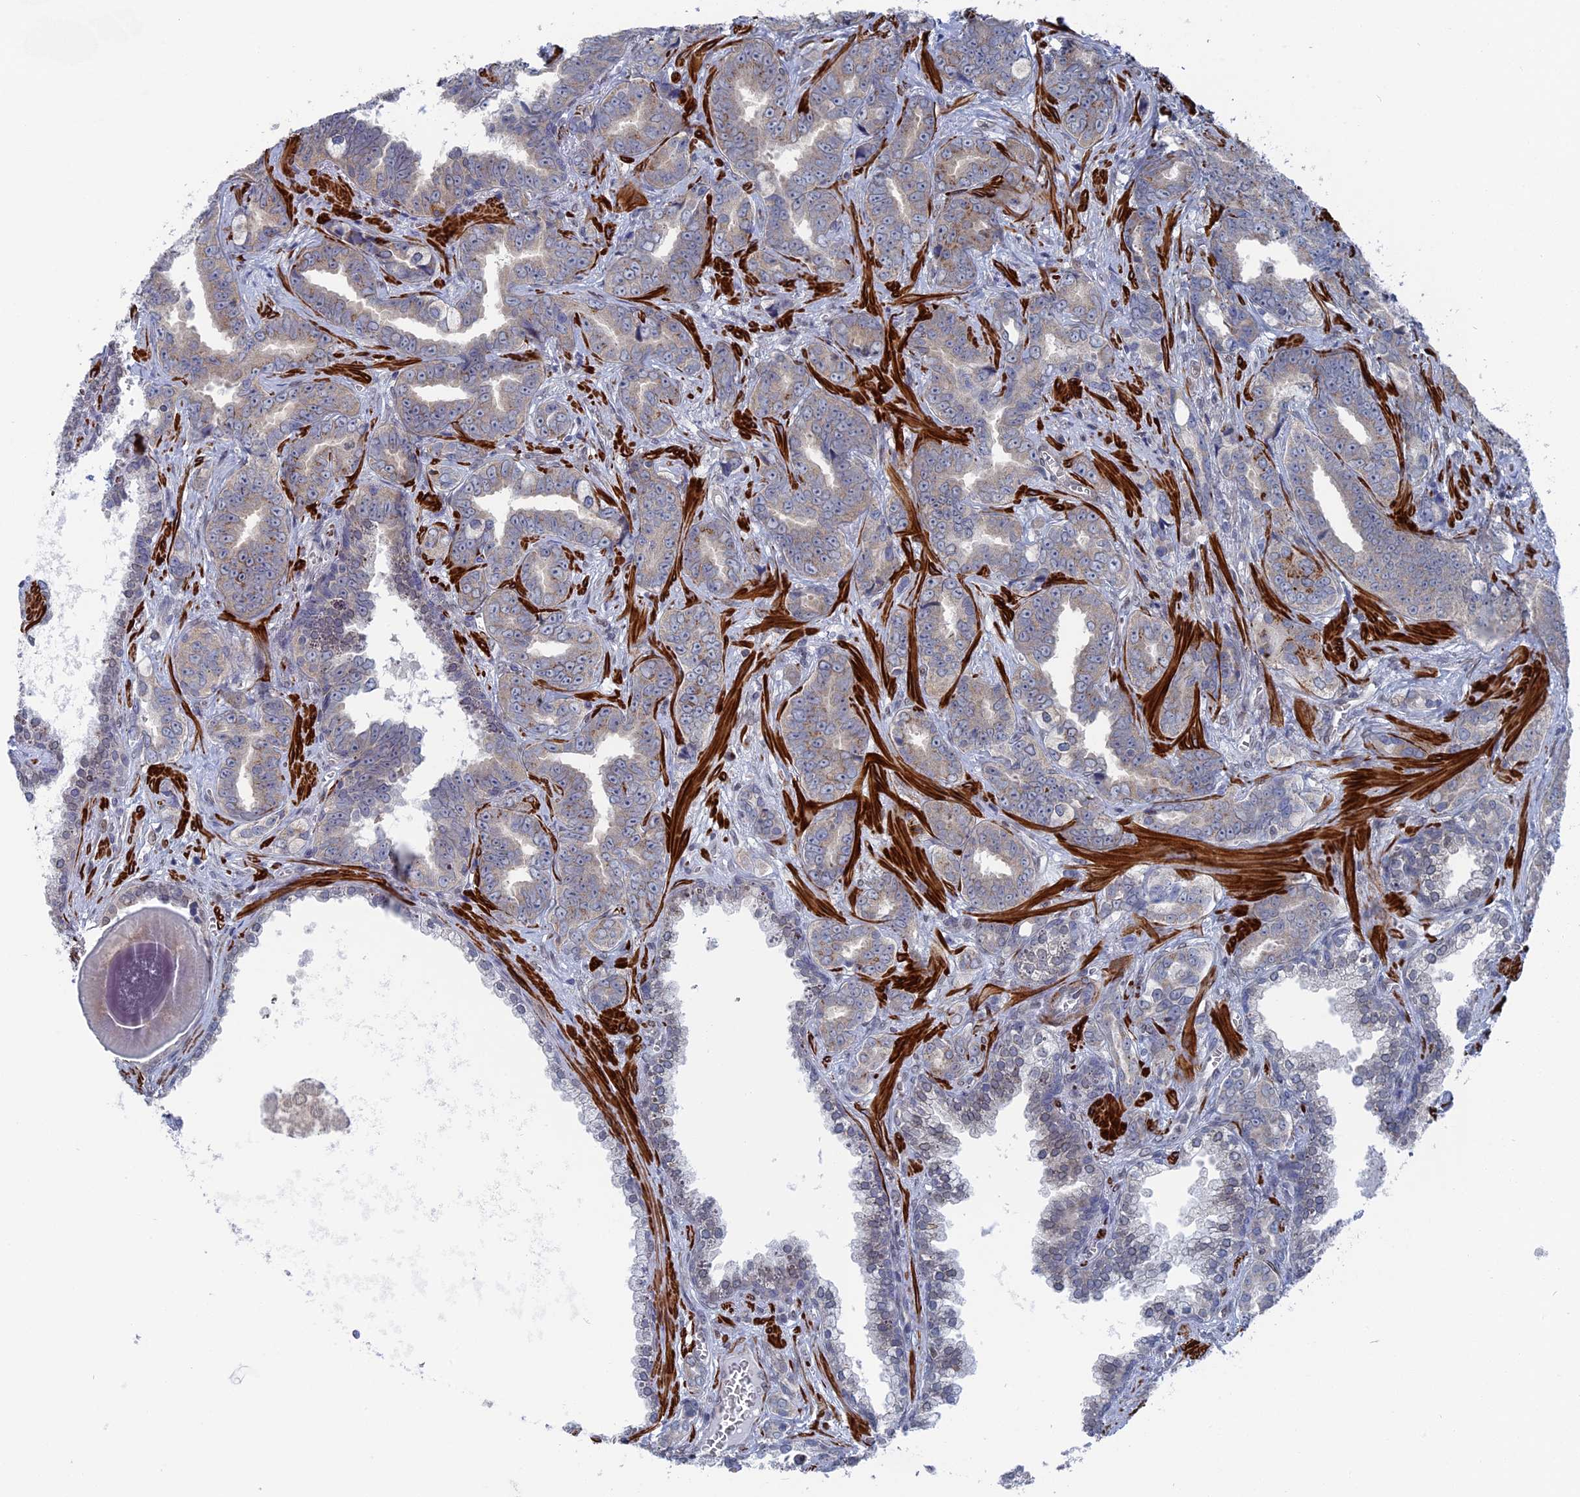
{"staining": {"intensity": "moderate", "quantity": "<25%", "location": "cytoplasmic/membranous"}, "tissue": "prostate cancer", "cell_type": "Tumor cells", "image_type": "cancer", "snomed": [{"axis": "morphology", "description": "Adenocarcinoma, High grade"}, {"axis": "topography", "description": "Prostate"}], "caption": "Immunohistochemistry (IHC) image of adenocarcinoma (high-grade) (prostate) stained for a protein (brown), which reveals low levels of moderate cytoplasmic/membranous expression in about <25% of tumor cells.", "gene": "MTRF1", "patient": {"sex": "male", "age": 67}}